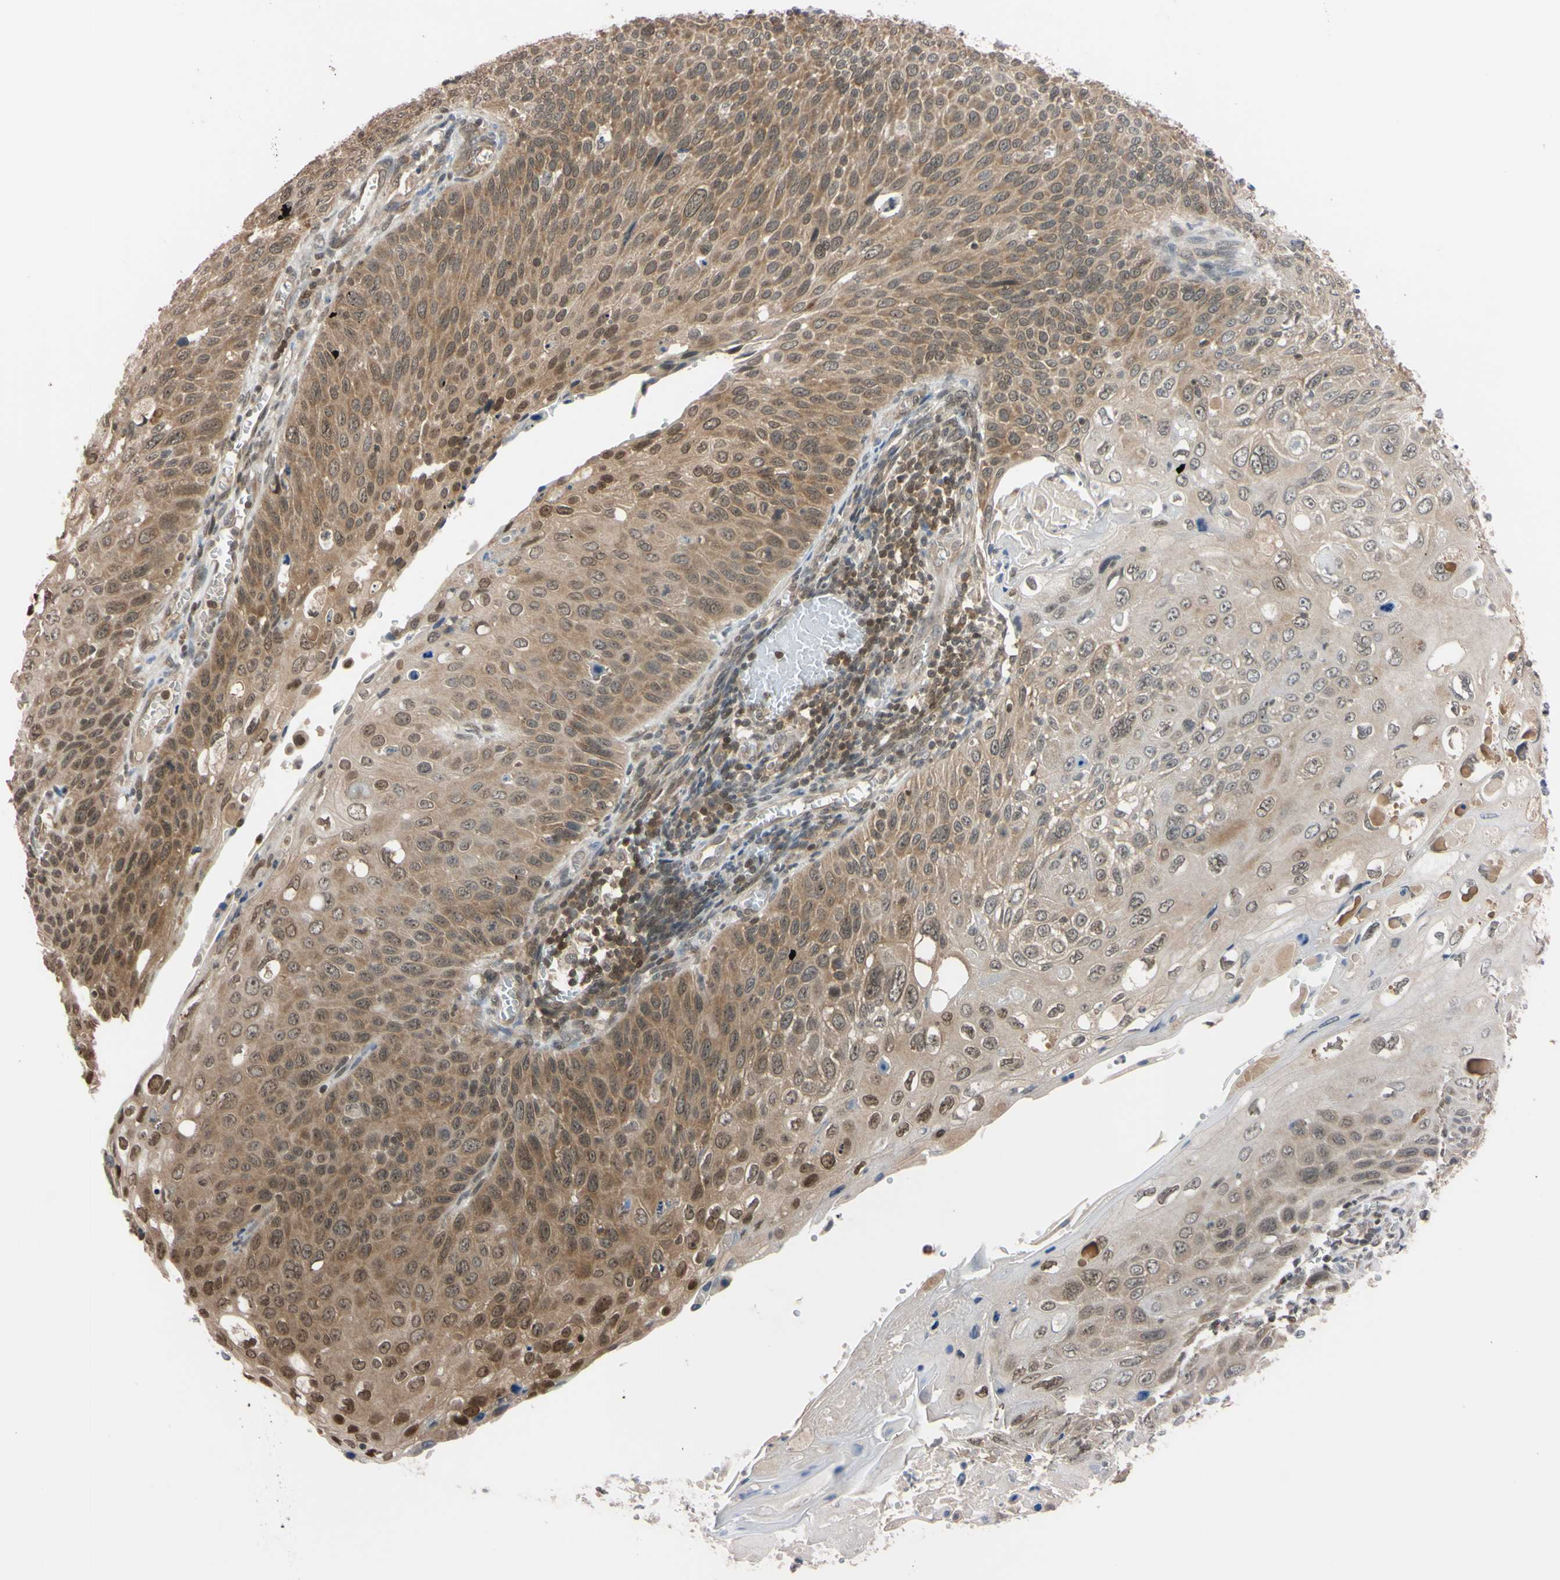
{"staining": {"intensity": "moderate", "quantity": ">75%", "location": "cytoplasmic/membranous,nuclear"}, "tissue": "cervical cancer", "cell_type": "Tumor cells", "image_type": "cancer", "snomed": [{"axis": "morphology", "description": "Squamous cell carcinoma, NOS"}, {"axis": "topography", "description": "Cervix"}], "caption": "High-power microscopy captured an IHC histopathology image of cervical cancer, revealing moderate cytoplasmic/membranous and nuclear staining in about >75% of tumor cells. The protein of interest is shown in brown color, while the nuclei are stained blue.", "gene": "UBE2I", "patient": {"sex": "female", "age": 70}}